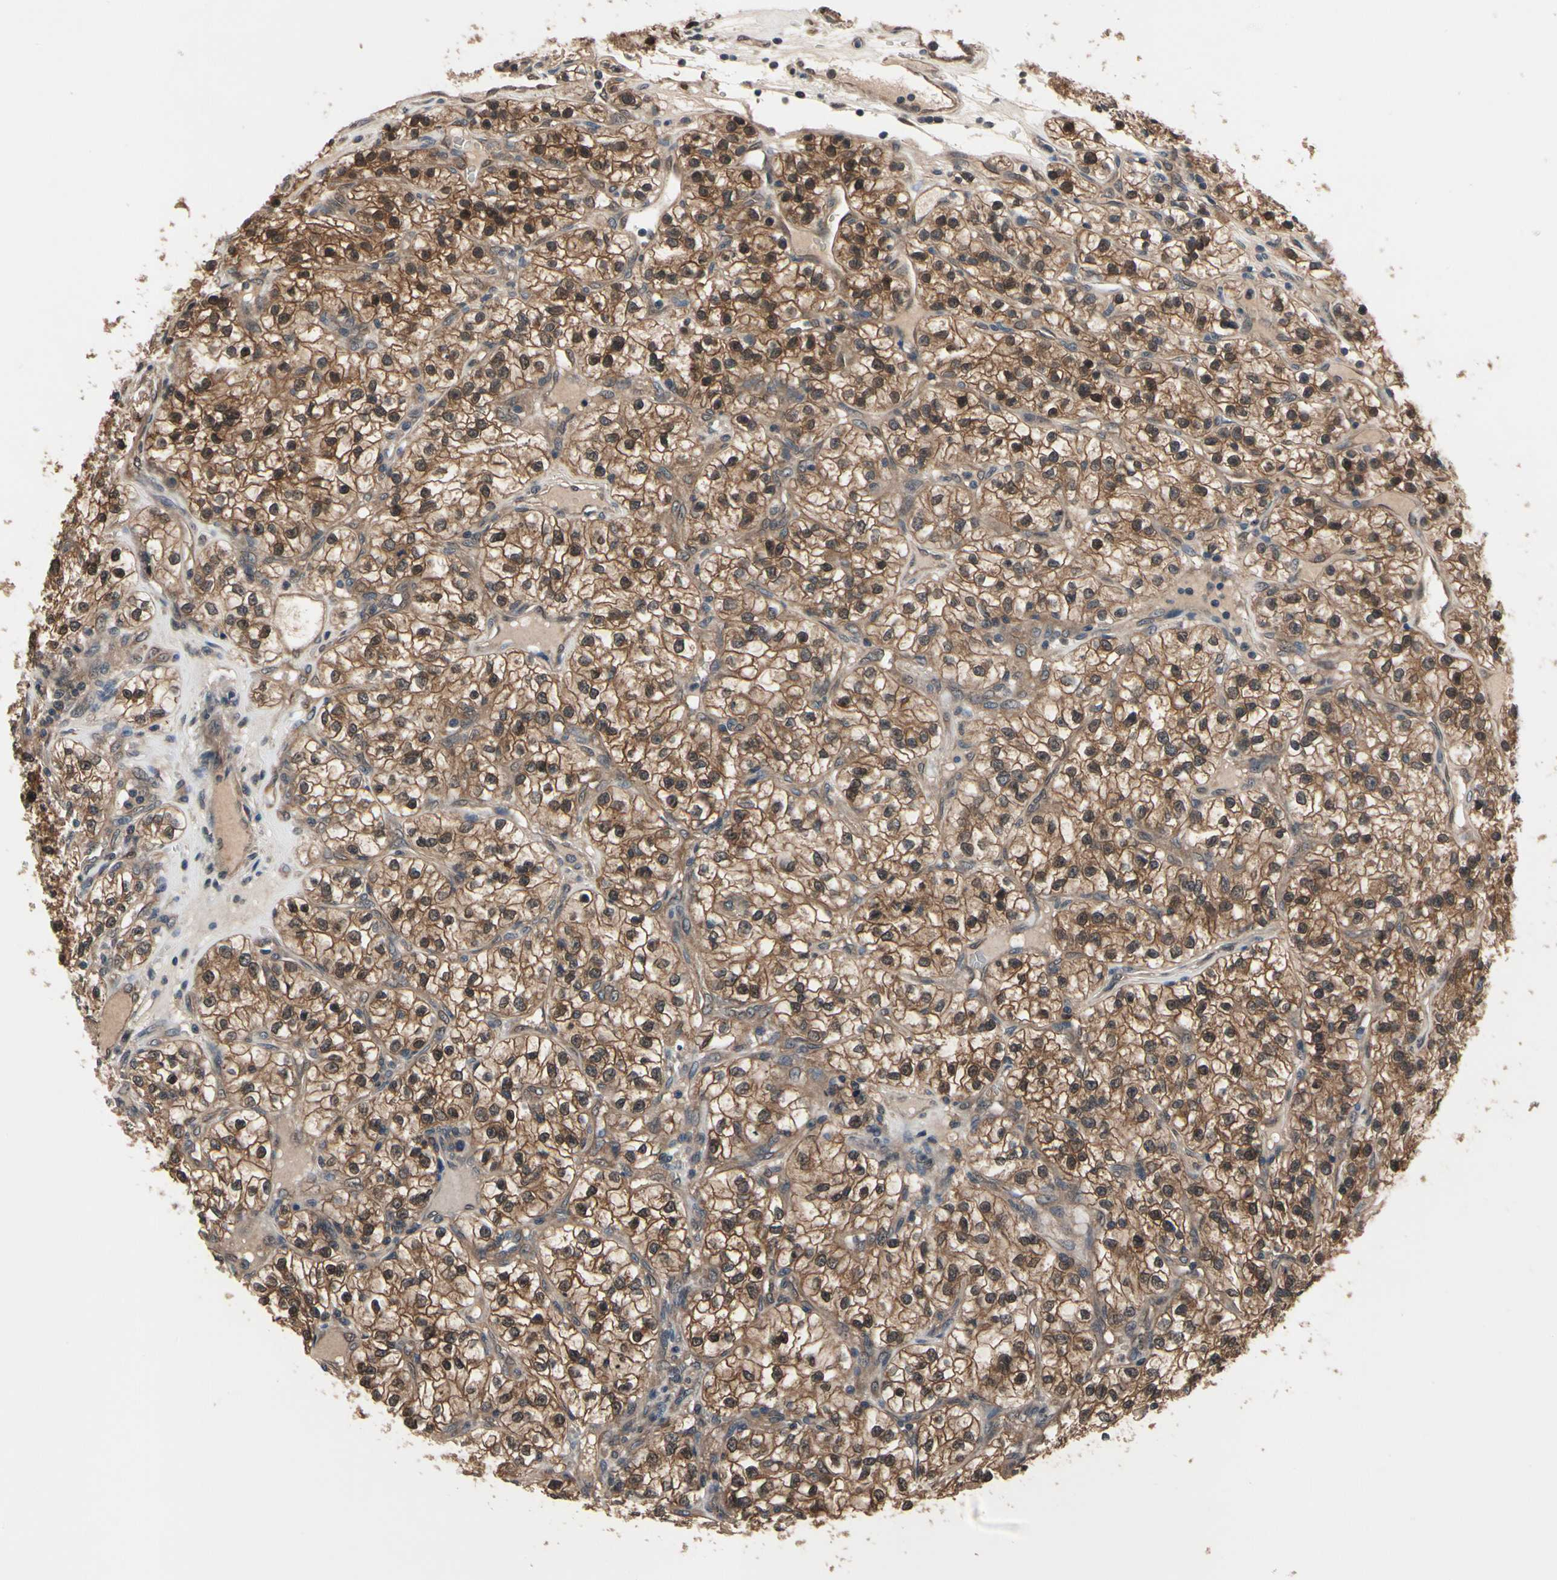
{"staining": {"intensity": "moderate", "quantity": ">75%", "location": "cytoplasmic/membranous,nuclear"}, "tissue": "renal cancer", "cell_type": "Tumor cells", "image_type": "cancer", "snomed": [{"axis": "morphology", "description": "Adenocarcinoma, NOS"}, {"axis": "topography", "description": "Kidney"}], "caption": "IHC of renal cancer (adenocarcinoma) demonstrates medium levels of moderate cytoplasmic/membranous and nuclear staining in about >75% of tumor cells.", "gene": "PRDX6", "patient": {"sex": "female", "age": 57}}